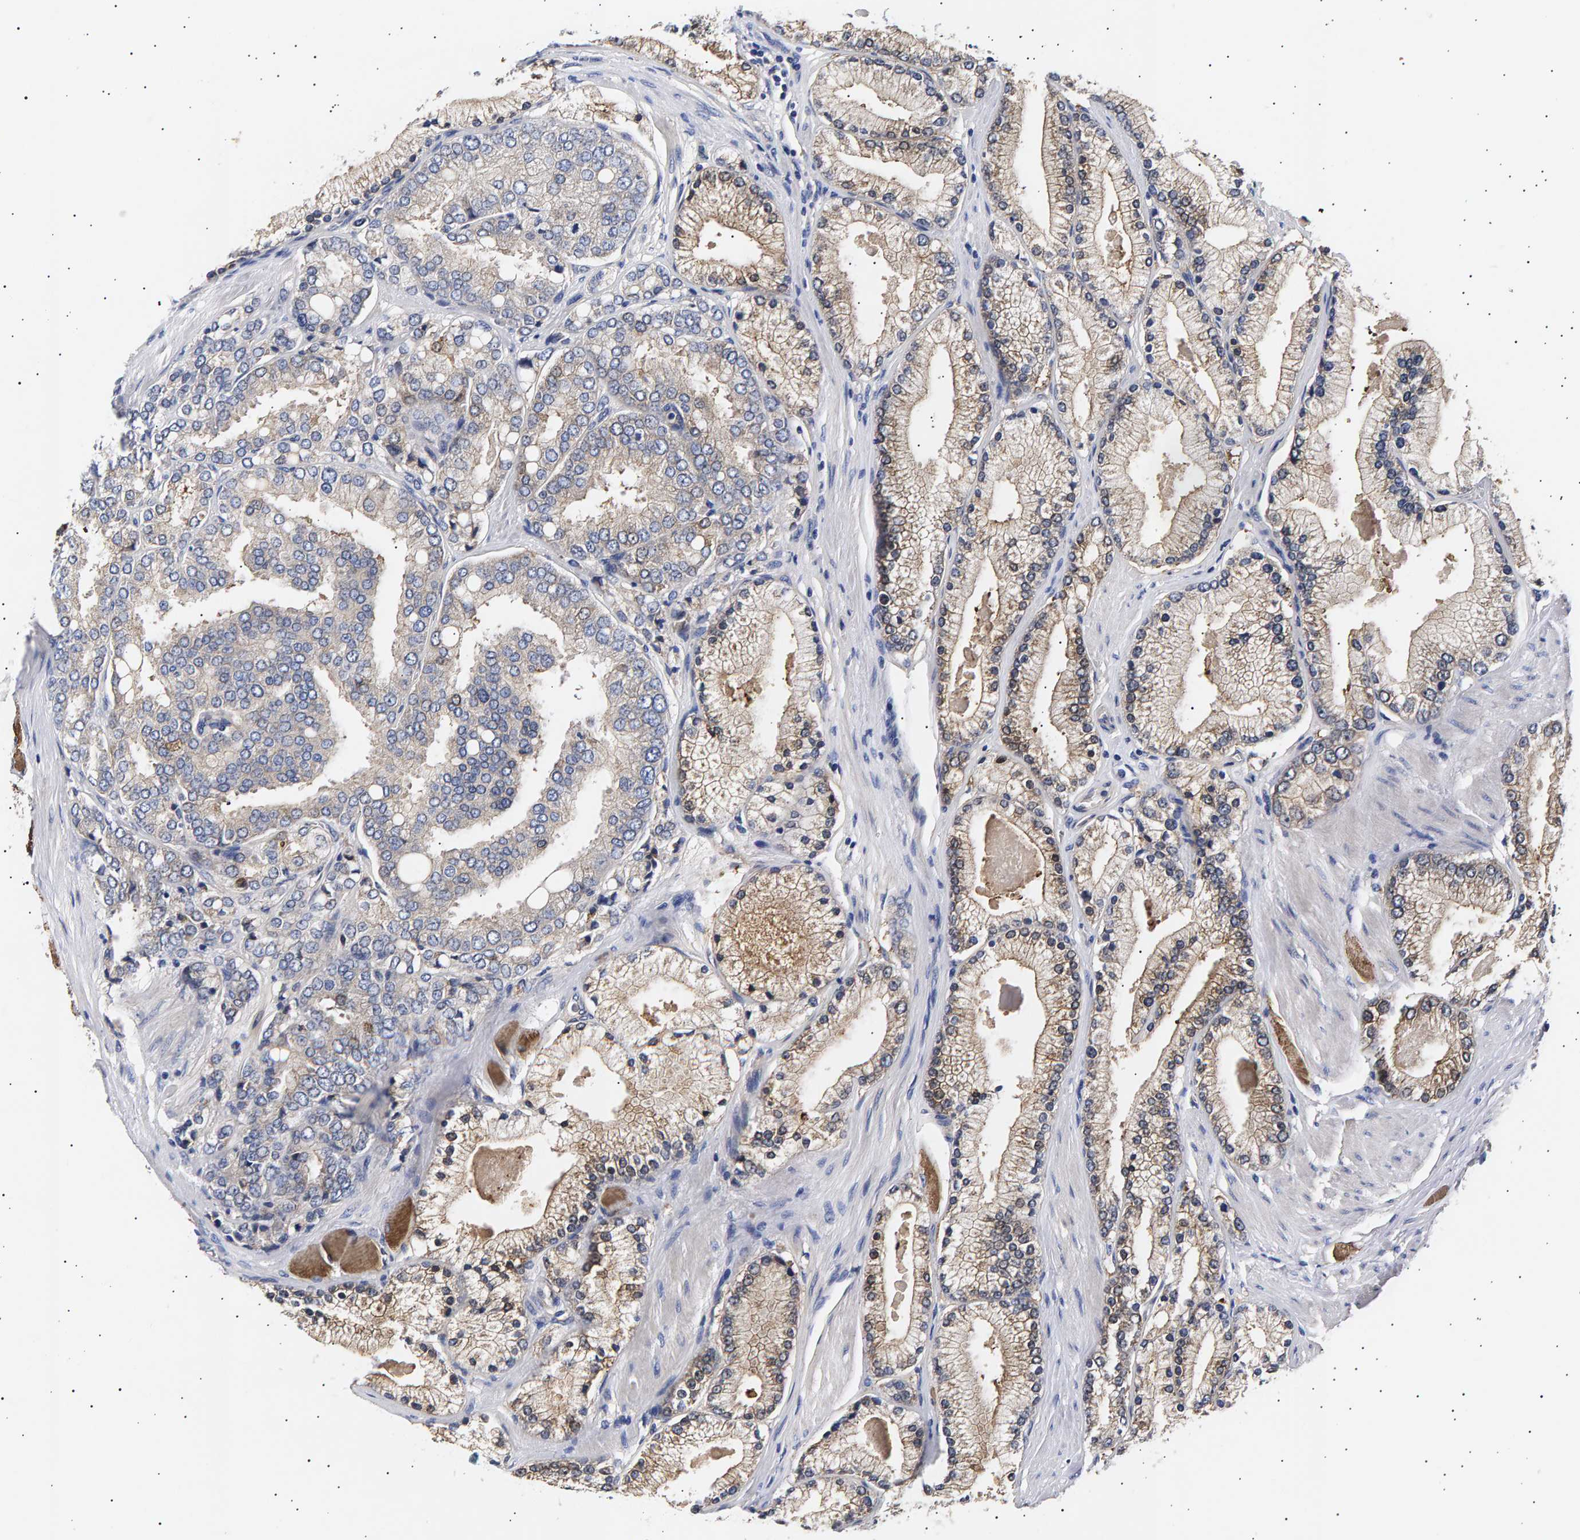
{"staining": {"intensity": "weak", "quantity": "<25%", "location": "cytoplasmic/membranous"}, "tissue": "prostate cancer", "cell_type": "Tumor cells", "image_type": "cancer", "snomed": [{"axis": "morphology", "description": "Adenocarcinoma, High grade"}, {"axis": "topography", "description": "Prostate"}], "caption": "An IHC photomicrograph of prostate cancer (high-grade adenocarcinoma) is shown. There is no staining in tumor cells of prostate cancer (high-grade adenocarcinoma). (IHC, brightfield microscopy, high magnification).", "gene": "ANKRD40", "patient": {"sex": "male", "age": 50}}